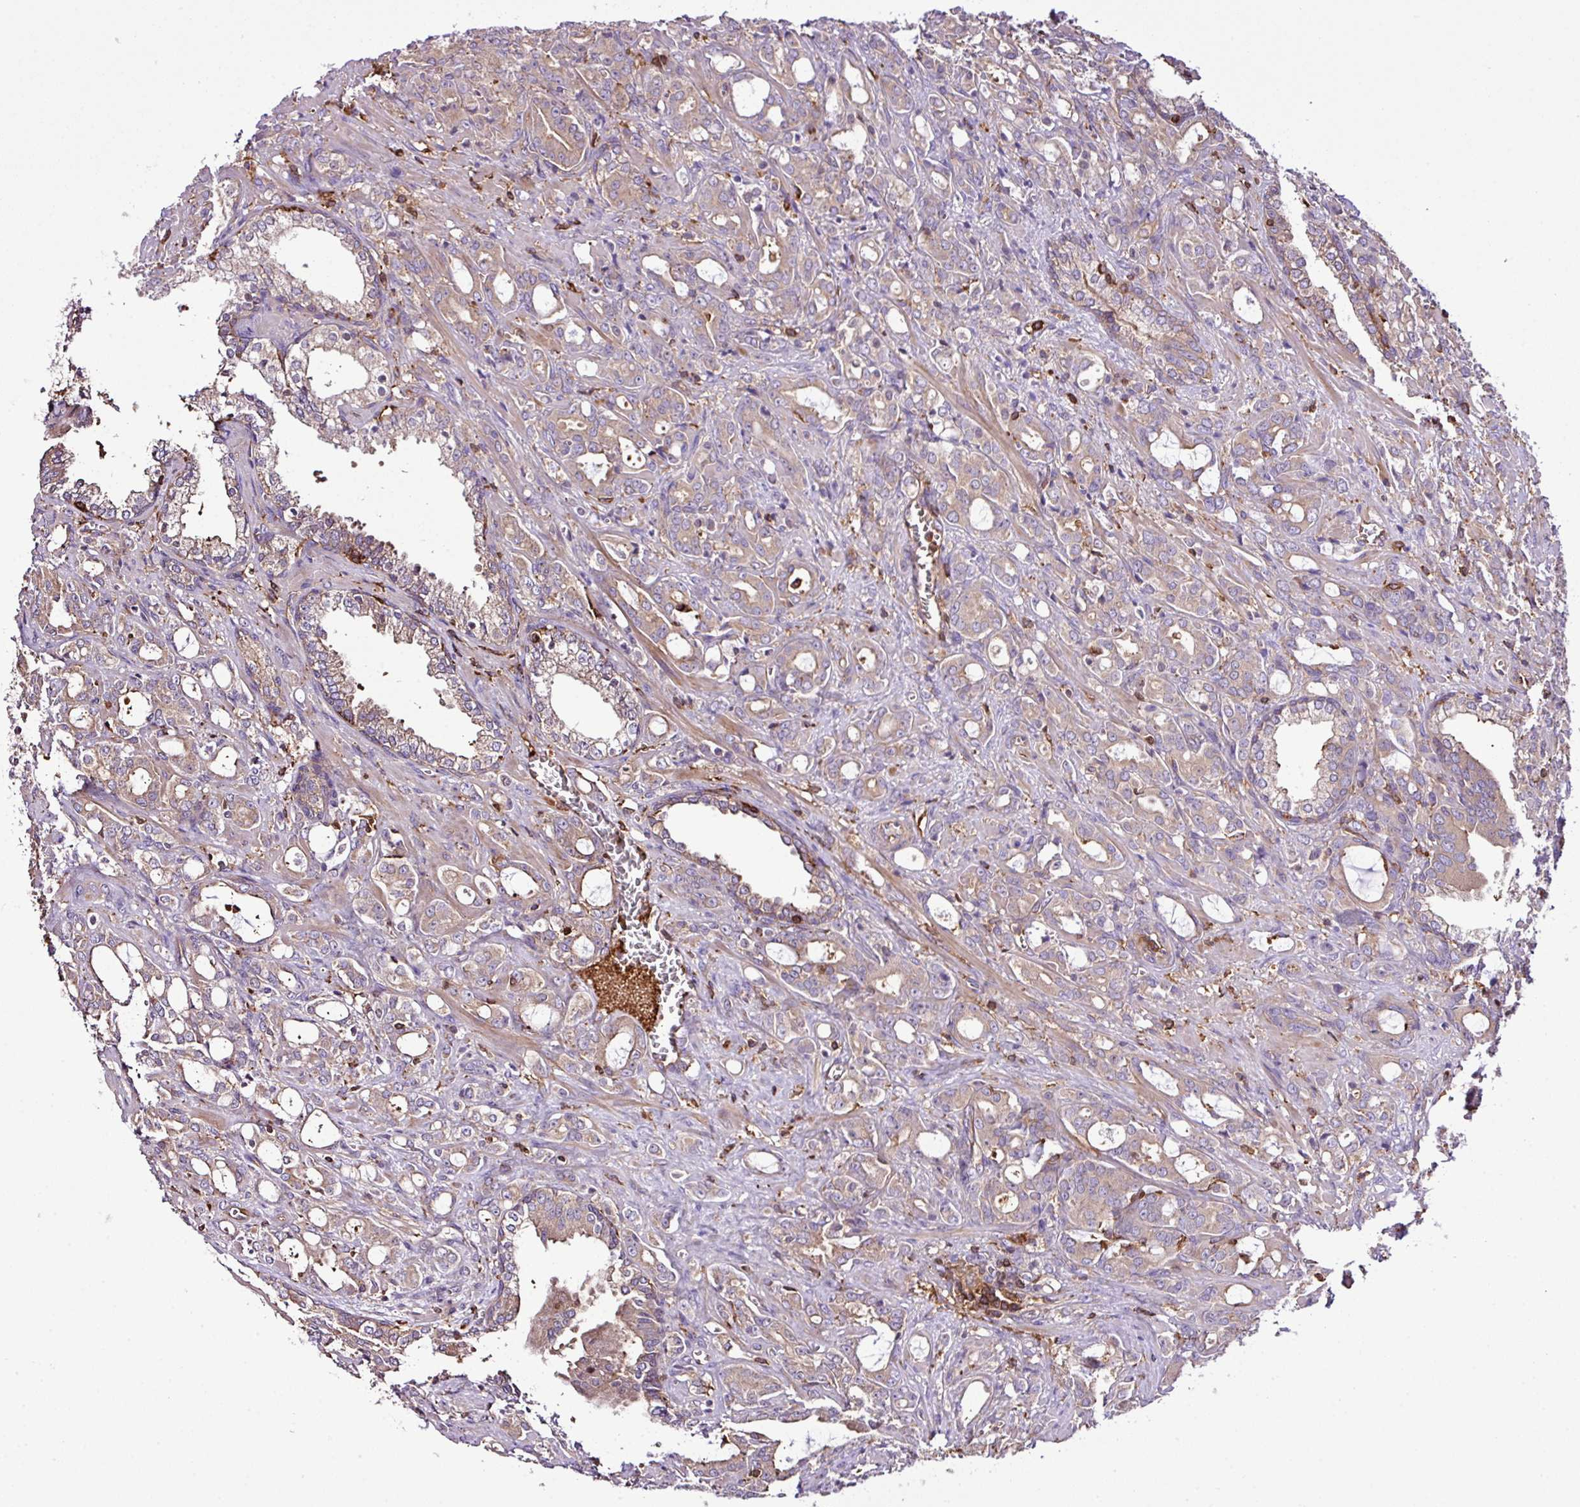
{"staining": {"intensity": "weak", "quantity": ">75%", "location": "cytoplasmic/membranous"}, "tissue": "prostate cancer", "cell_type": "Tumor cells", "image_type": "cancer", "snomed": [{"axis": "morphology", "description": "Adenocarcinoma, High grade"}, {"axis": "topography", "description": "Prostate"}], "caption": "Immunohistochemistry (IHC) (DAB (3,3'-diaminobenzidine)) staining of human prostate cancer reveals weak cytoplasmic/membranous protein staining in about >75% of tumor cells.", "gene": "PGAP6", "patient": {"sex": "male", "age": 72}}